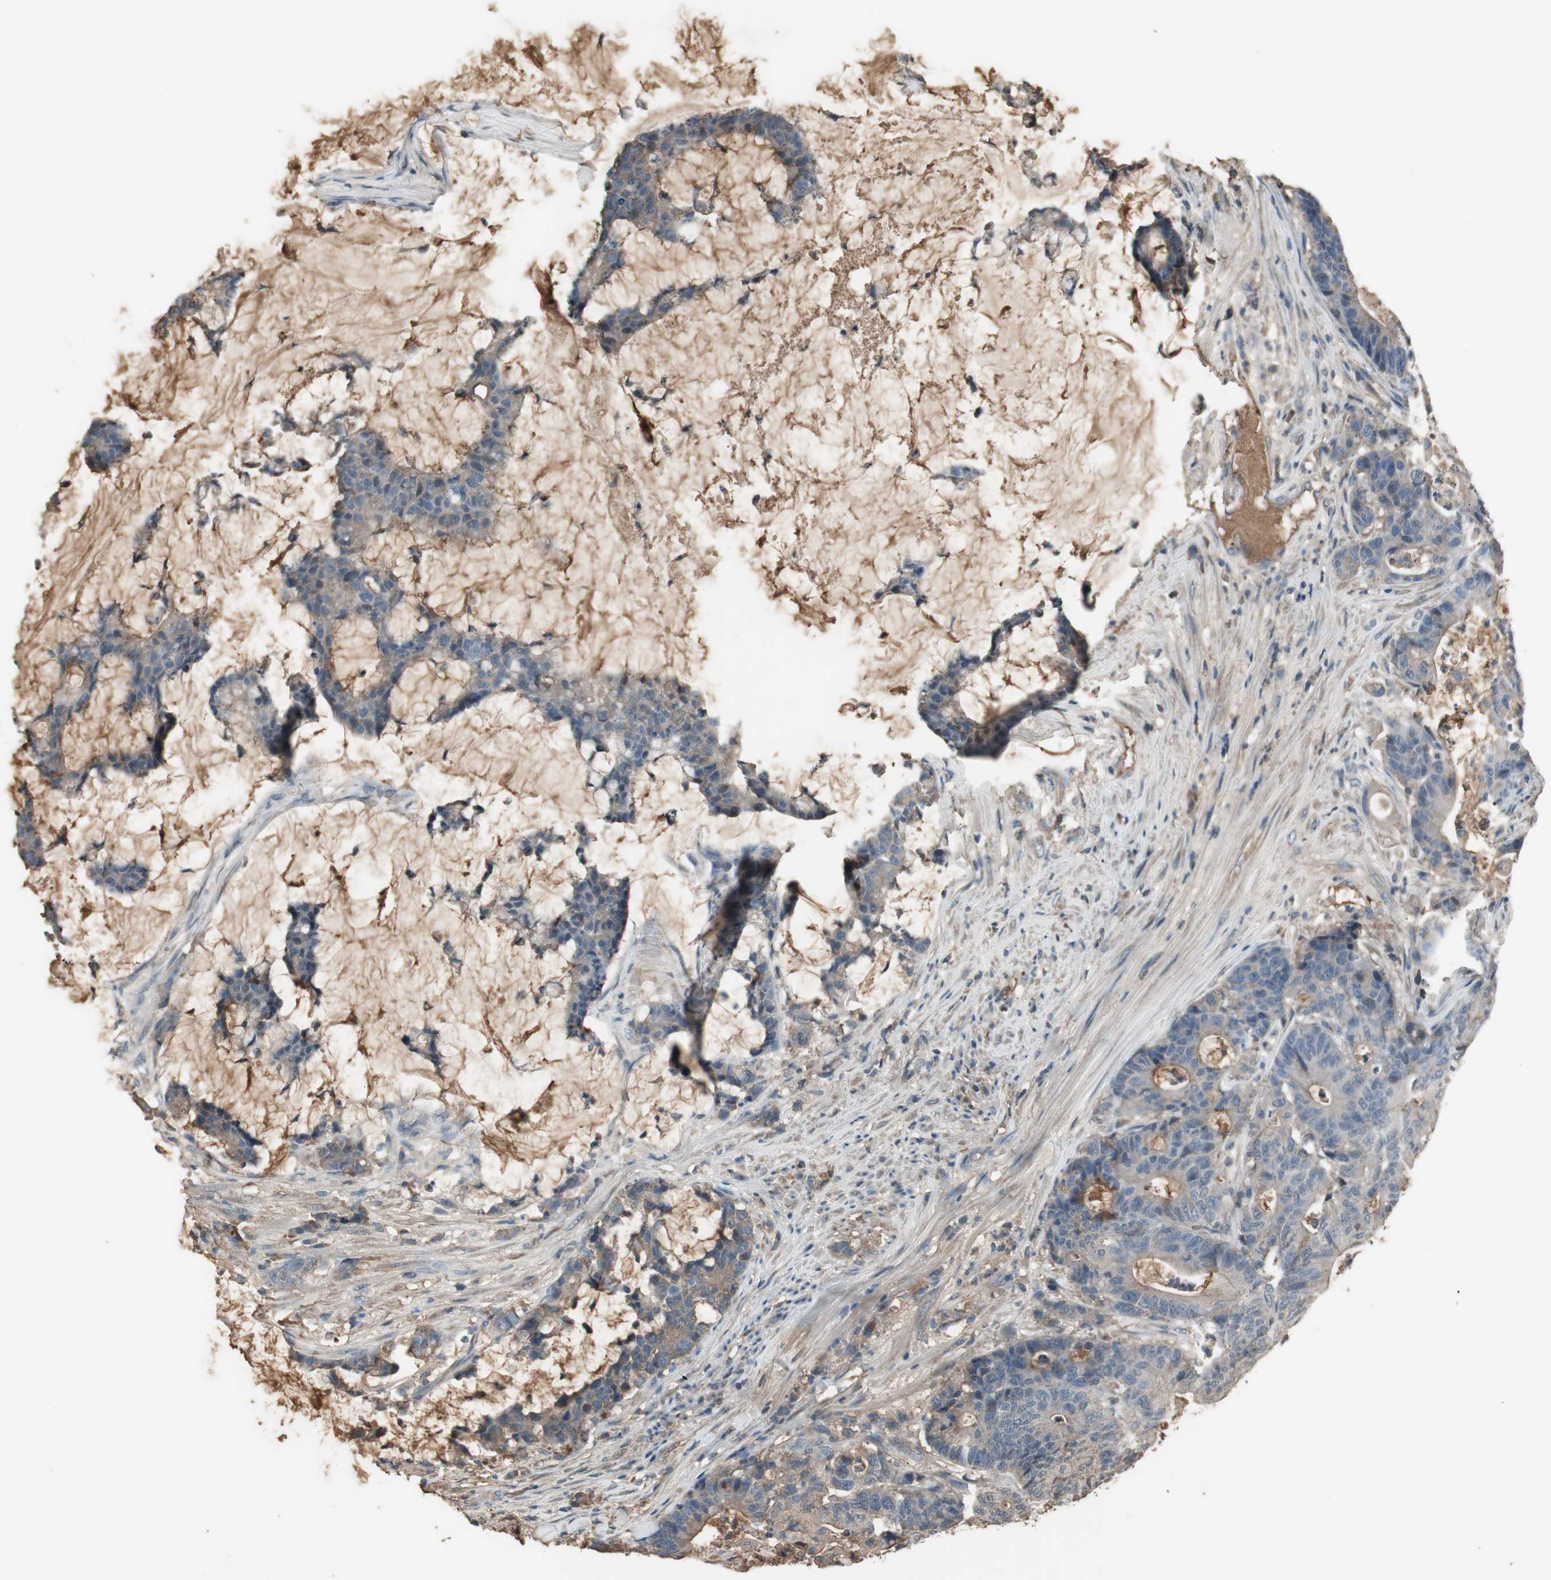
{"staining": {"intensity": "negative", "quantity": "none", "location": "none"}, "tissue": "colorectal cancer", "cell_type": "Tumor cells", "image_type": "cancer", "snomed": [{"axis": "morphology", "description": "Adenocarcinoma, NOS"}, {"axis": "topography", "description": "Colon"}], "caption": "Immunohistochemical staining of human colorectal adenocarcinoma demonstrates no significant staining in tumor cells.", "gene": "MMP14", "patient": {"sex": "female", "age": 84}}